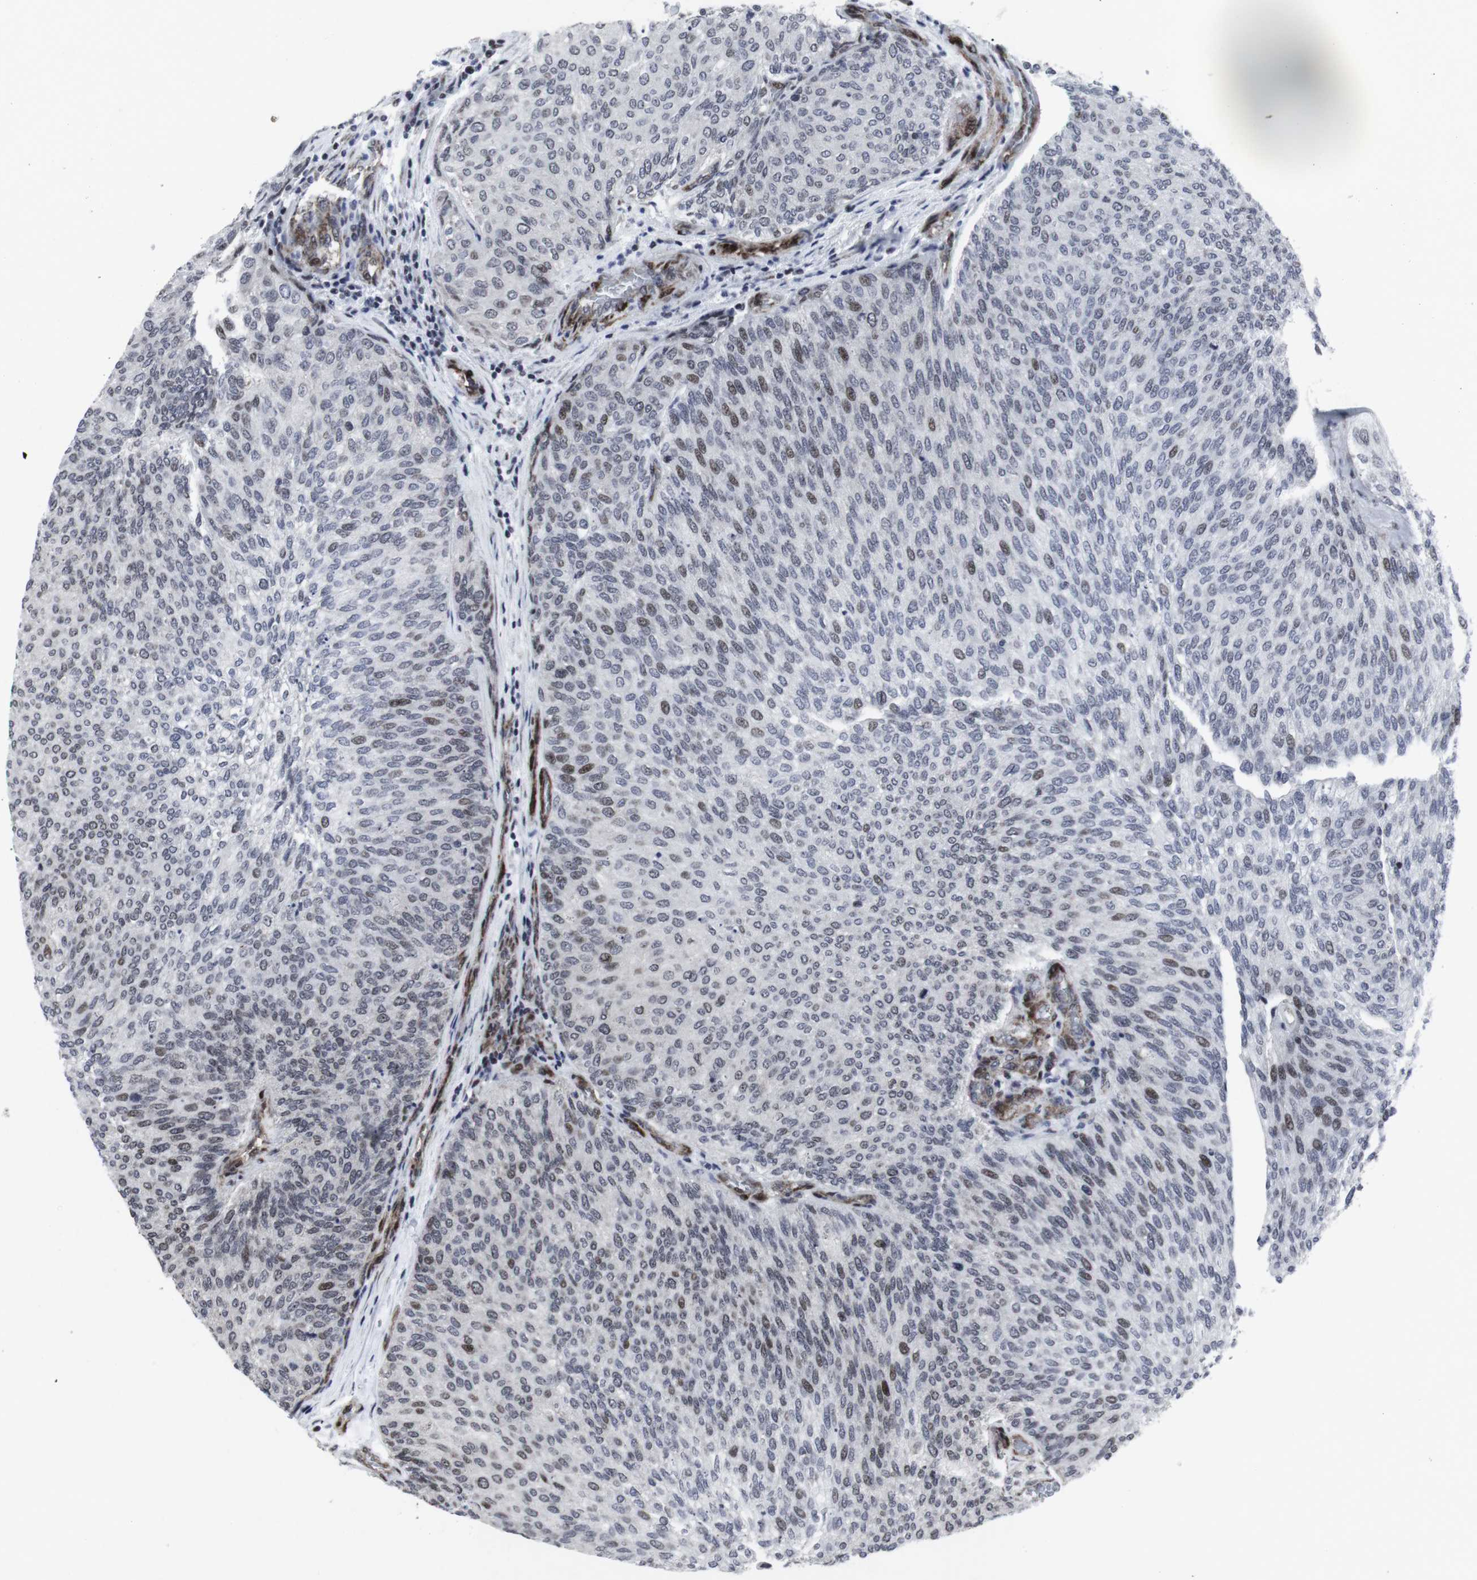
{"staining": {"intensity": "moderate", "quantity": "<25%", "location": "nuclear"}, "tissue": "urothelial cancer", "cell_type": "Tumor cells", "image_type": "cancer", "snomed": [{"axis": "morphology", "description": "Urothelial carcinoma, Low grade"}, {"axis": "topography", "description": "Urinary bladder"}], "caption": "Moderate nuclear protein expression is present in approximately <25% of tumor cells in urothelial carcinoma (low-grade). (DAB = brown stain, brightfield microscopy at high magnification).", "gene": "MLH1", "patient": {"sex": "female", "age": 79}}